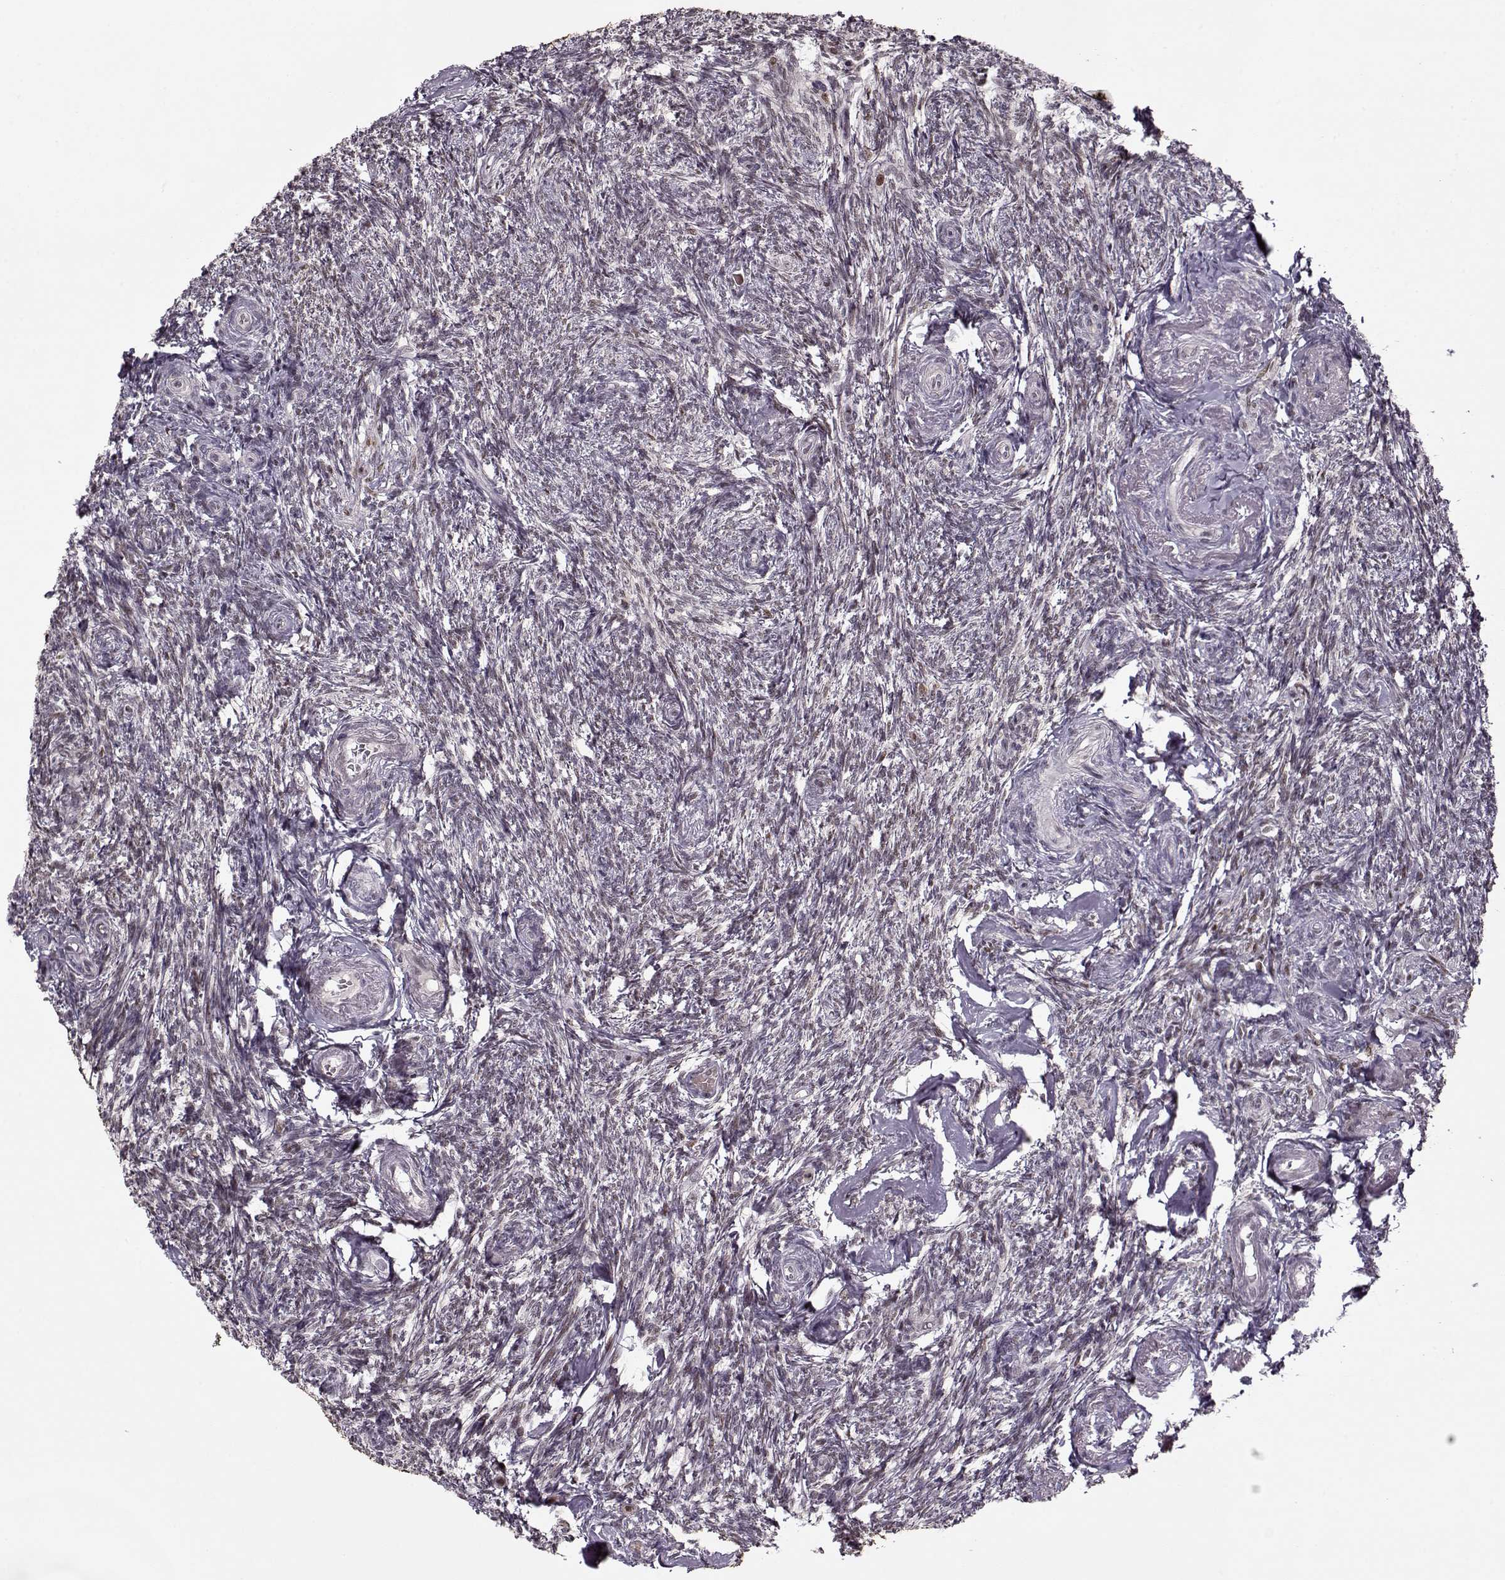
{"staining": {"intensity": "weak", "quantity": "25%-75%", "location": "nuclear"}, "tissue": "ovary", "cell_type": "Ovarian stroma cells", "image_type": "normal", "snomed": [{"axis": "morphology", "description": "Normal tissue, NOS"}, {"axis": "topography", "description": "Ovary"}], "caption": "A brown stain highlights weak nuclear positivity of a protein in ovarian stroma cells of normal ovary. (brown staining indicates protein expression, while blue staining denotes nuclei).", "gene": "DENND4B", "patient": {"sex": "female", "age": 72}}